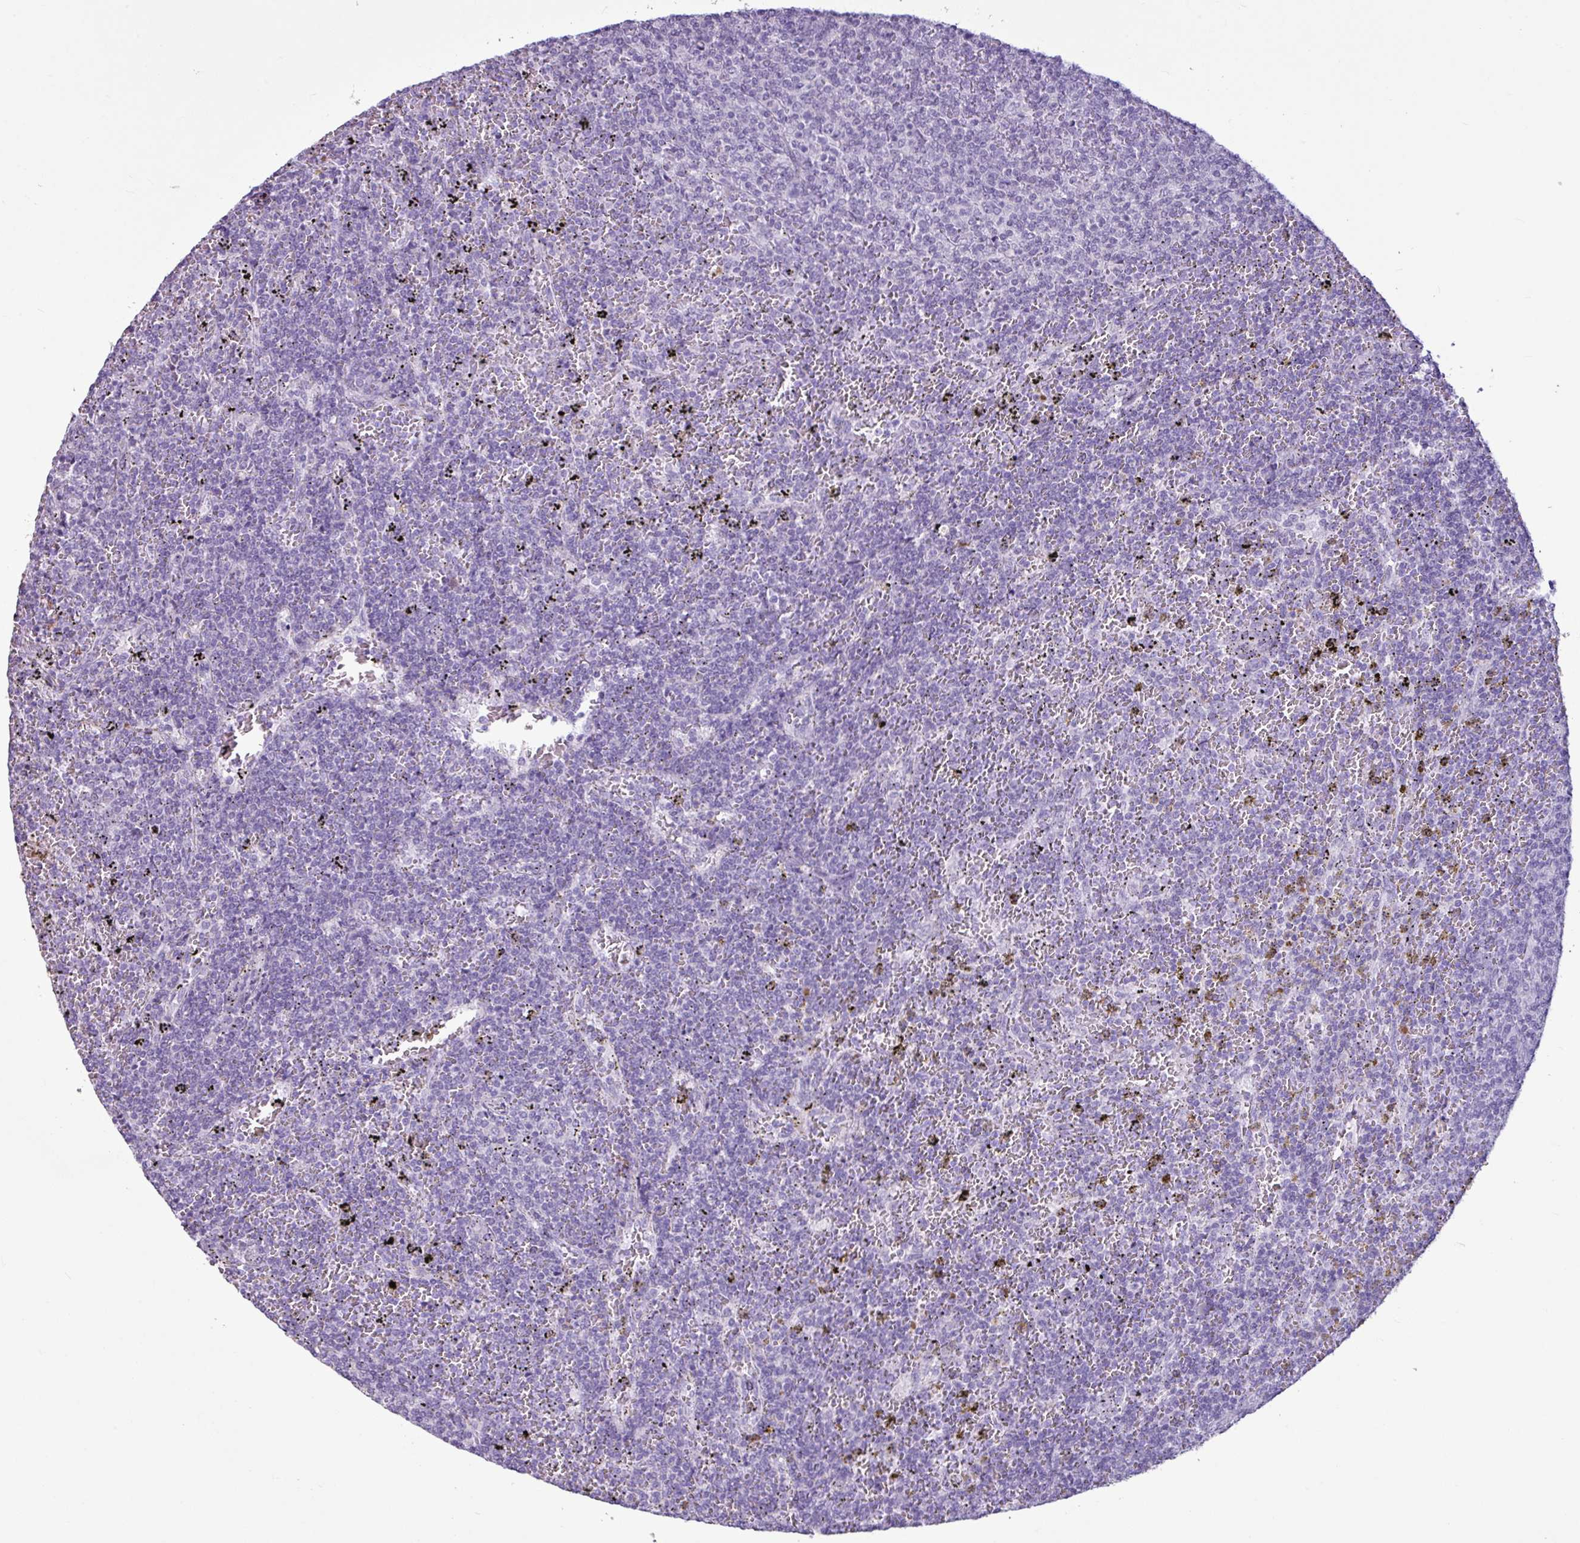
{"staining": {"intensity": "negative", "quantity": "none", "location": "none"}, "tissue": "lymphoma", "cell_type": "Tumor cells", "image_type": "cancer", "snomed": [{"axis": "morphology", "description": "Malignant lymphoma, non-Hodgkin's type, Low grade"}, {"axis": "topography", "description": "Spleen"}], "caption": "High magnification brightfield microscopy of lymphoma stained with DAB (brown) and counterstained with hematoxylin (blue): tumor cells show no significant staining. Brightfield microscopy of immunohistochemistry (IHC) stained with DAB (3,3'-diaminobenzidine) (brown) and hematoxylin (blue), captured at high magnification.", "gene": "AMY1B", "patient": {"sex": "female", "age": 50}}